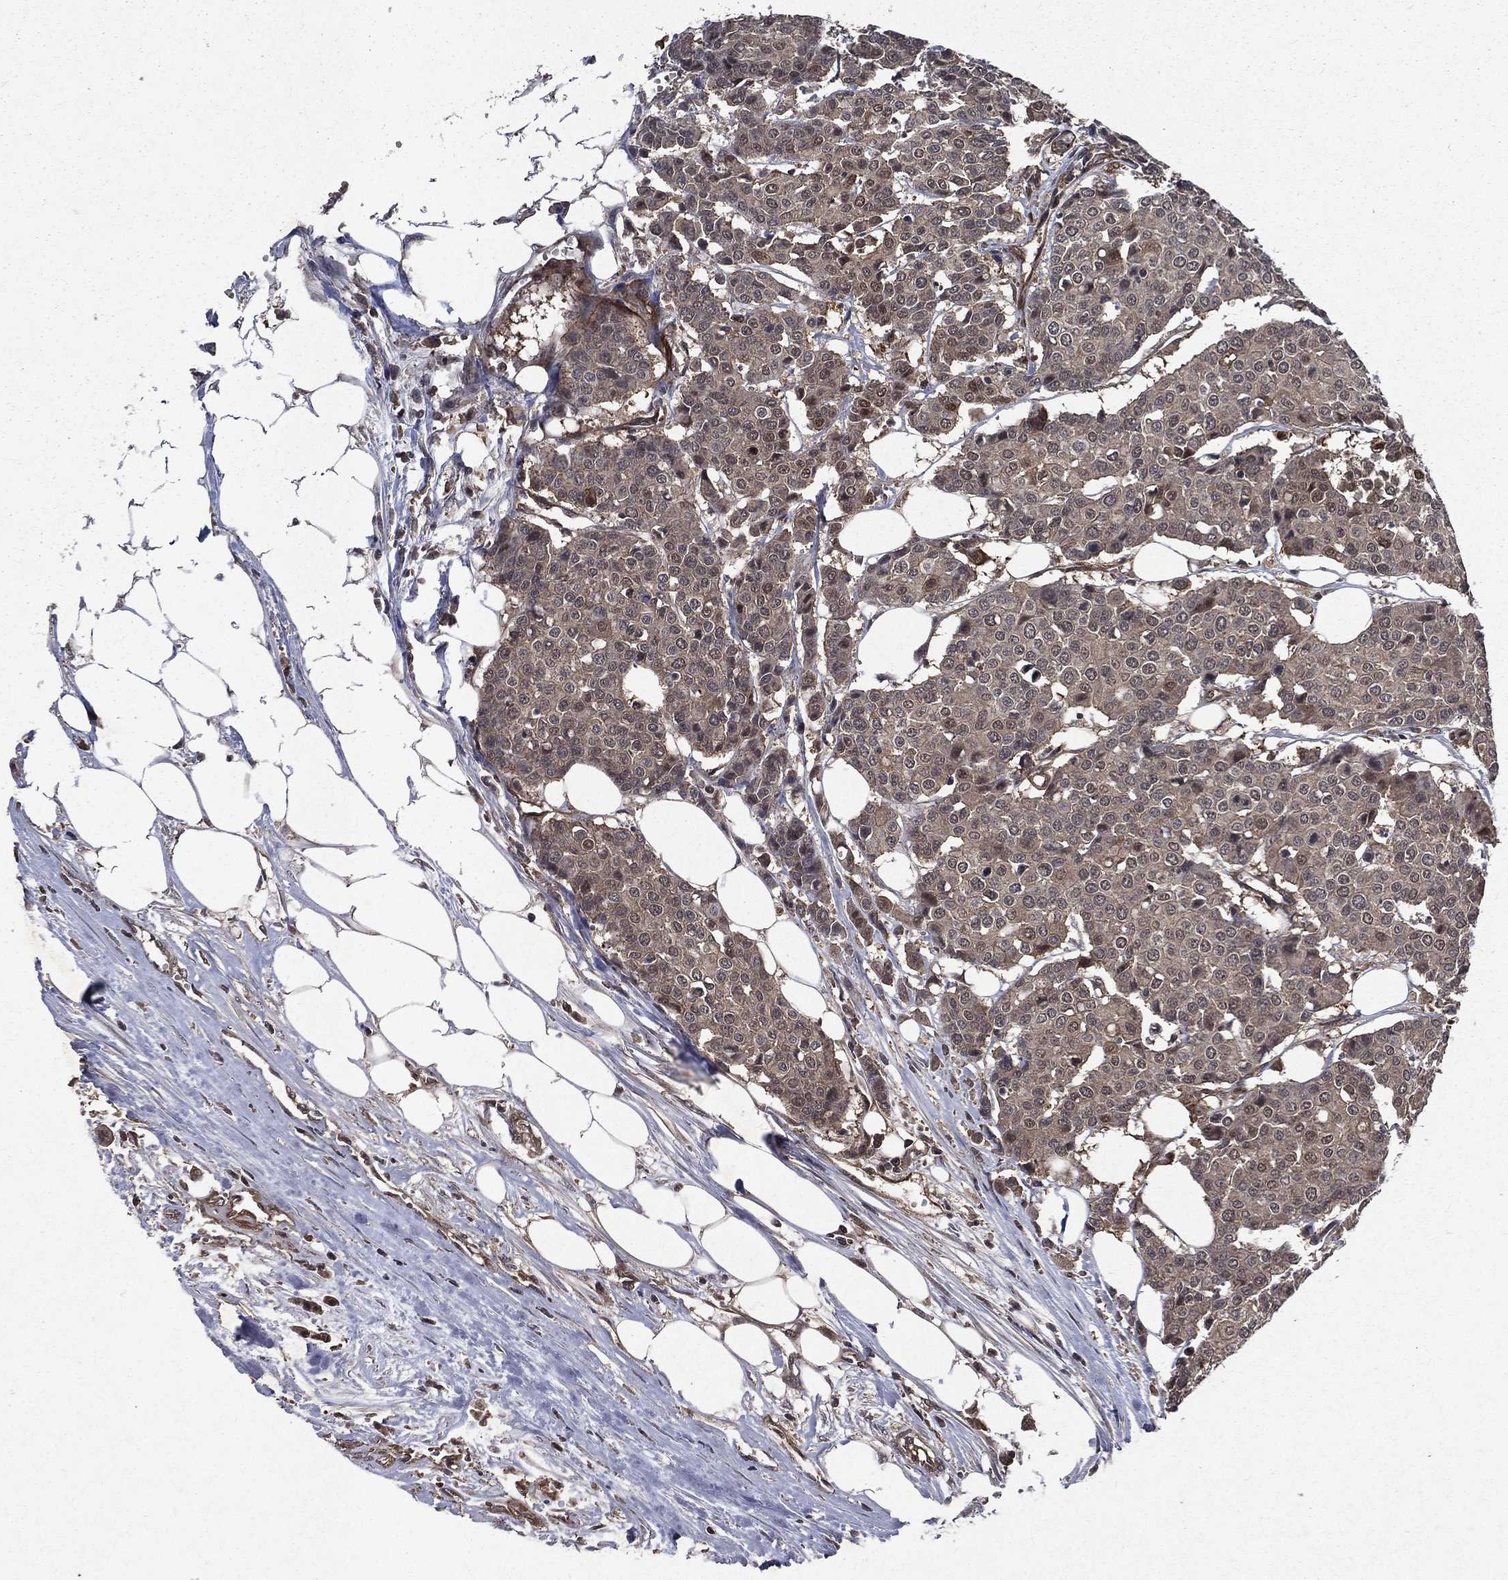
{"staining": {"intensity": "strong", "quantity": "<25%", "location": "cytoplasmic/membranous,nuclear"}, "tissue": "carcinoid", "cell_type": "Tumor cells", "image_type": "cancer", "snomed": [{"axis": "morphology", "description": "Carcinoid, malignant, NOS"}, {"axis": "topography", "description": "Colon"}], "caption": "DAB immunohistochemical staining of human carcinoid (malignant) shows strong cytoplasmic/membranous and nuclear protein positivity in approximately <25% of tumor cells.", "gene": "FGD1", "patient": {"sex": "male", "age": 81}}